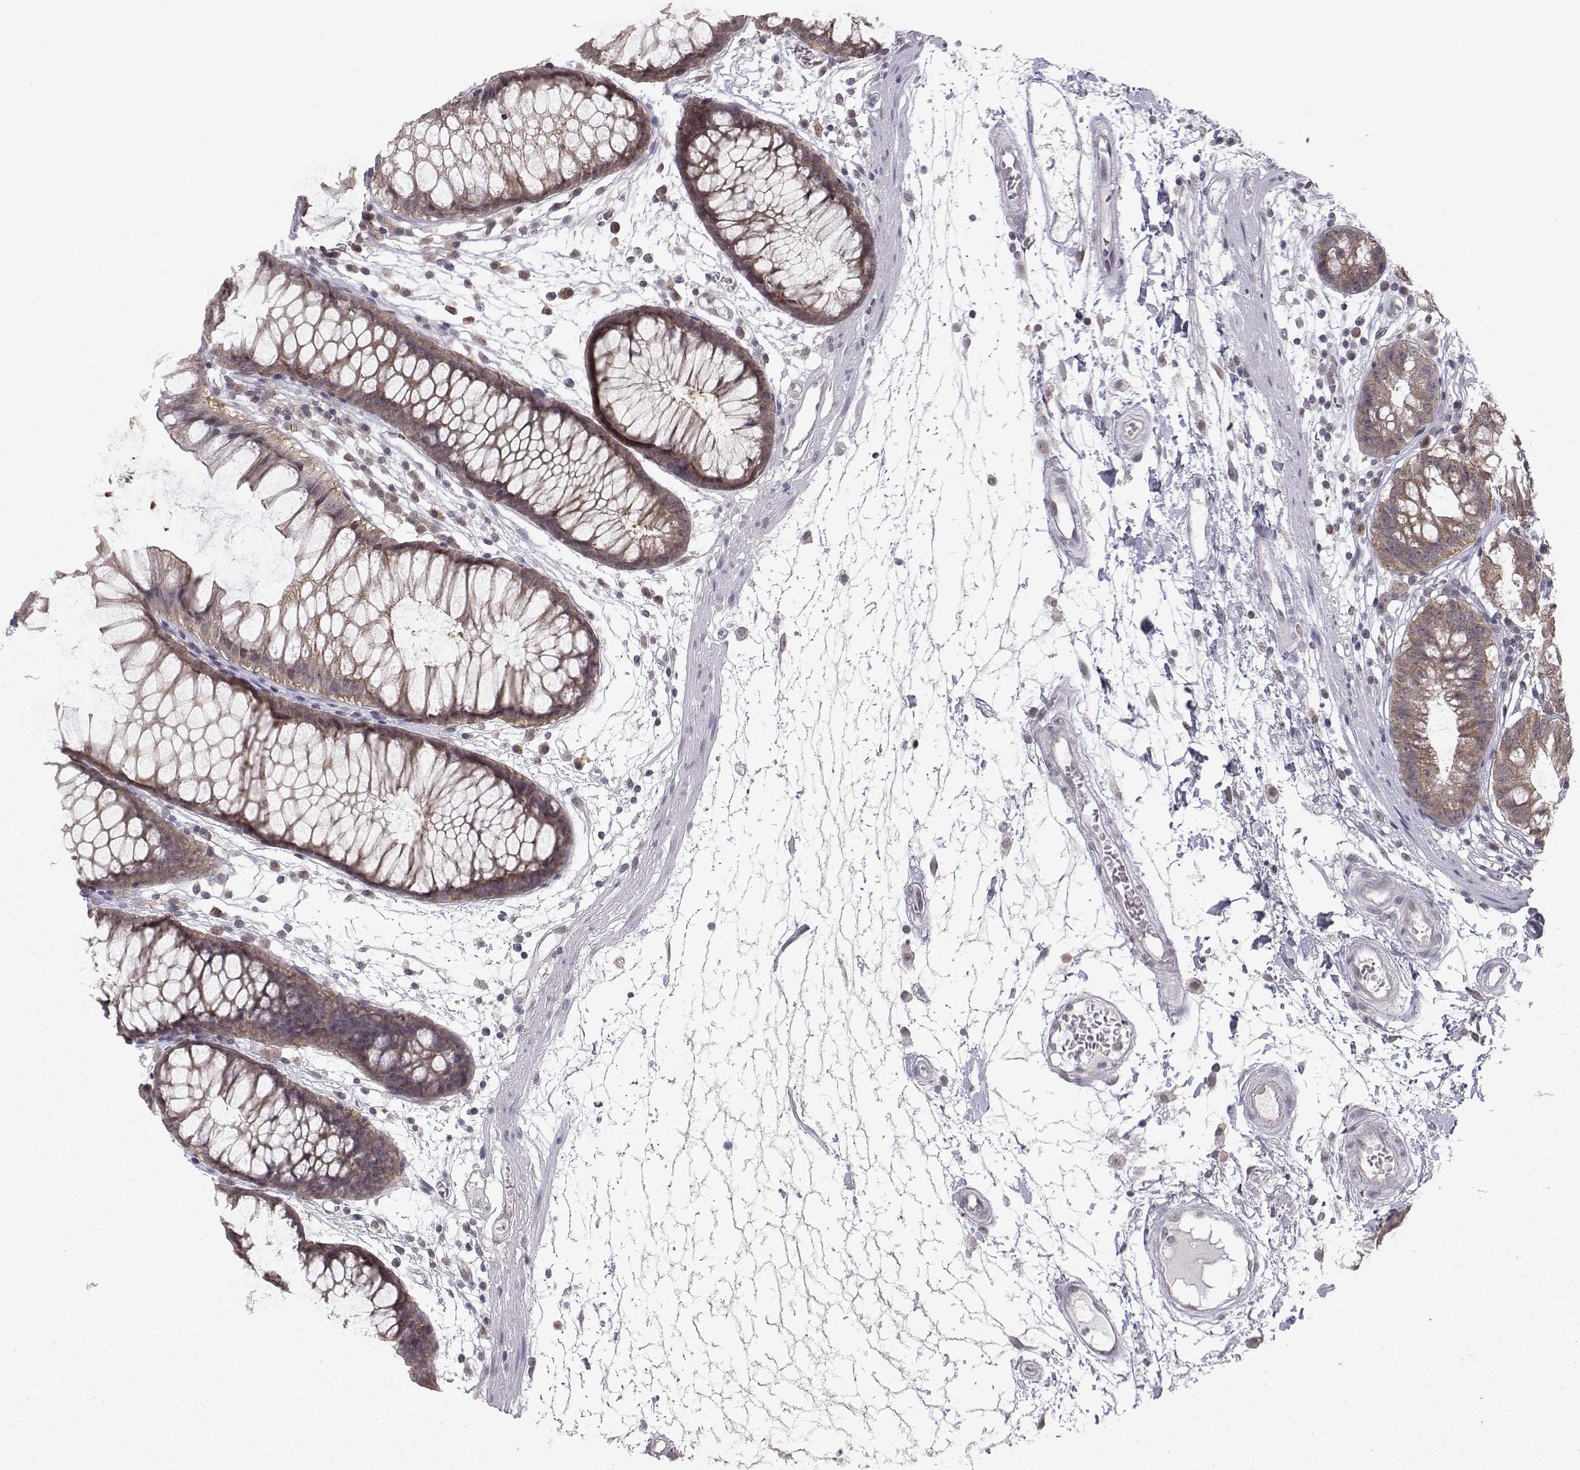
{"staining": {"intensity": "negative", "quantity": "none", "location": "none"}, "tissue": "colon", "cell_type": "Endothelial cells", "image_type": "normal", "snomed": [{"axis": "morphology", "description": "Normal tissue, NOS"}, {"axis": "morphology", "description": "Adenocarcinoma, NOS"}, {"axis": "topography", "description": "Colon"}], "caption": "DAB immunohistochemical staining of unremarkable human colon shows no significant staining in endothelial cells.", "gene": "KIF13B", "patient": {"sex": "male", "age": 65}}